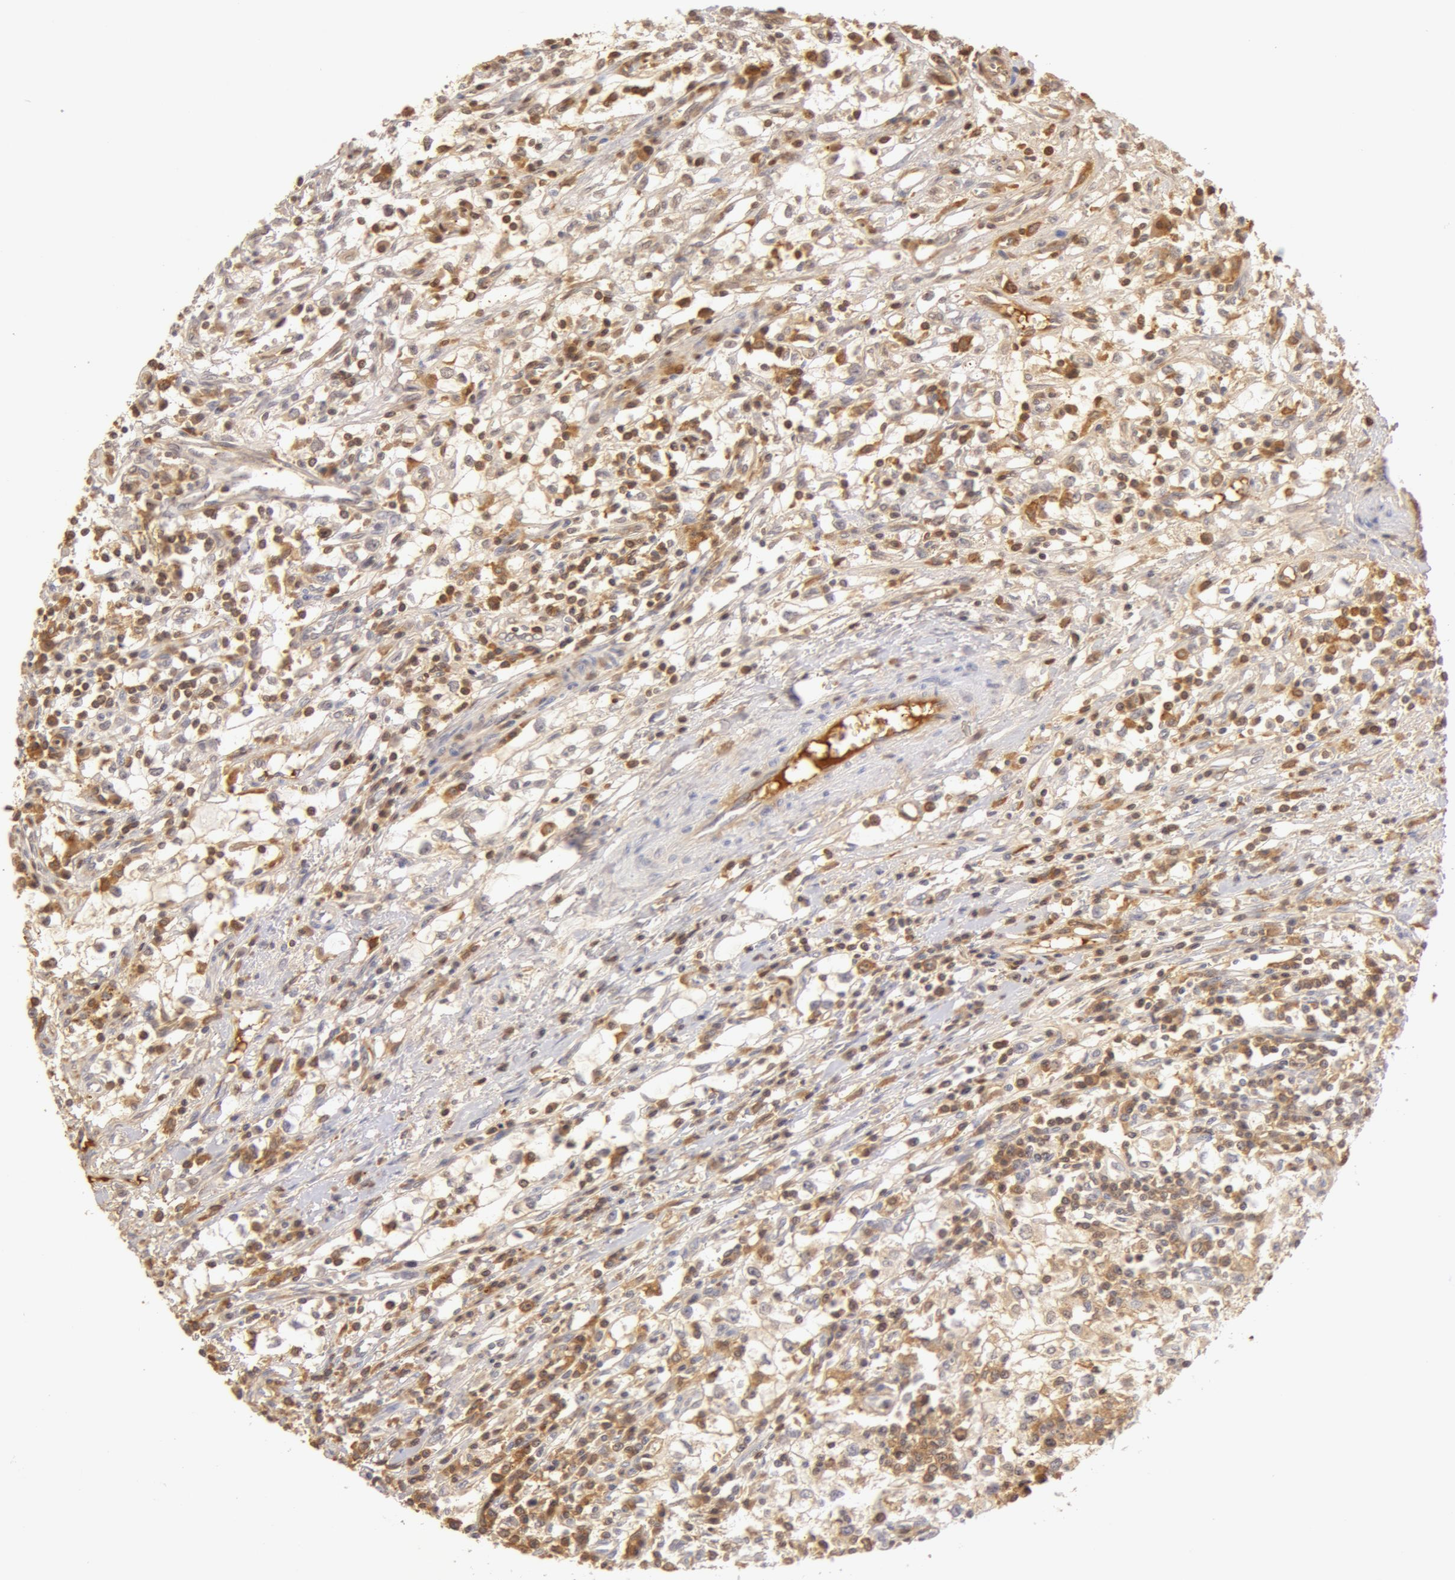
{"staining": {"intensity": "weak", "quantity": "25%-75%", "location": "cytoplasmic/membranous"}, "tissue": "renal cancer", "cell_type": "Tumor cells", "image_type": "cancer", "snomed": [{"axis": "morphology", "description": "Adenocarcinoma, NOS"}, {"axis": "topography", "description": "Kidney"}], "caption": "Immunohistochemical staining of renal adenocarcinoma reveals low levels of weak cytoplasmic/membranous staining in approximately 25%-75% of tumor cells. The staining is performed using DAB brown chromogen to label protein expression. The nuclei are counter-stained blue using hematoxylin.", "gene": "AHSG", "patient": {"sex": "male", "age": 82}}